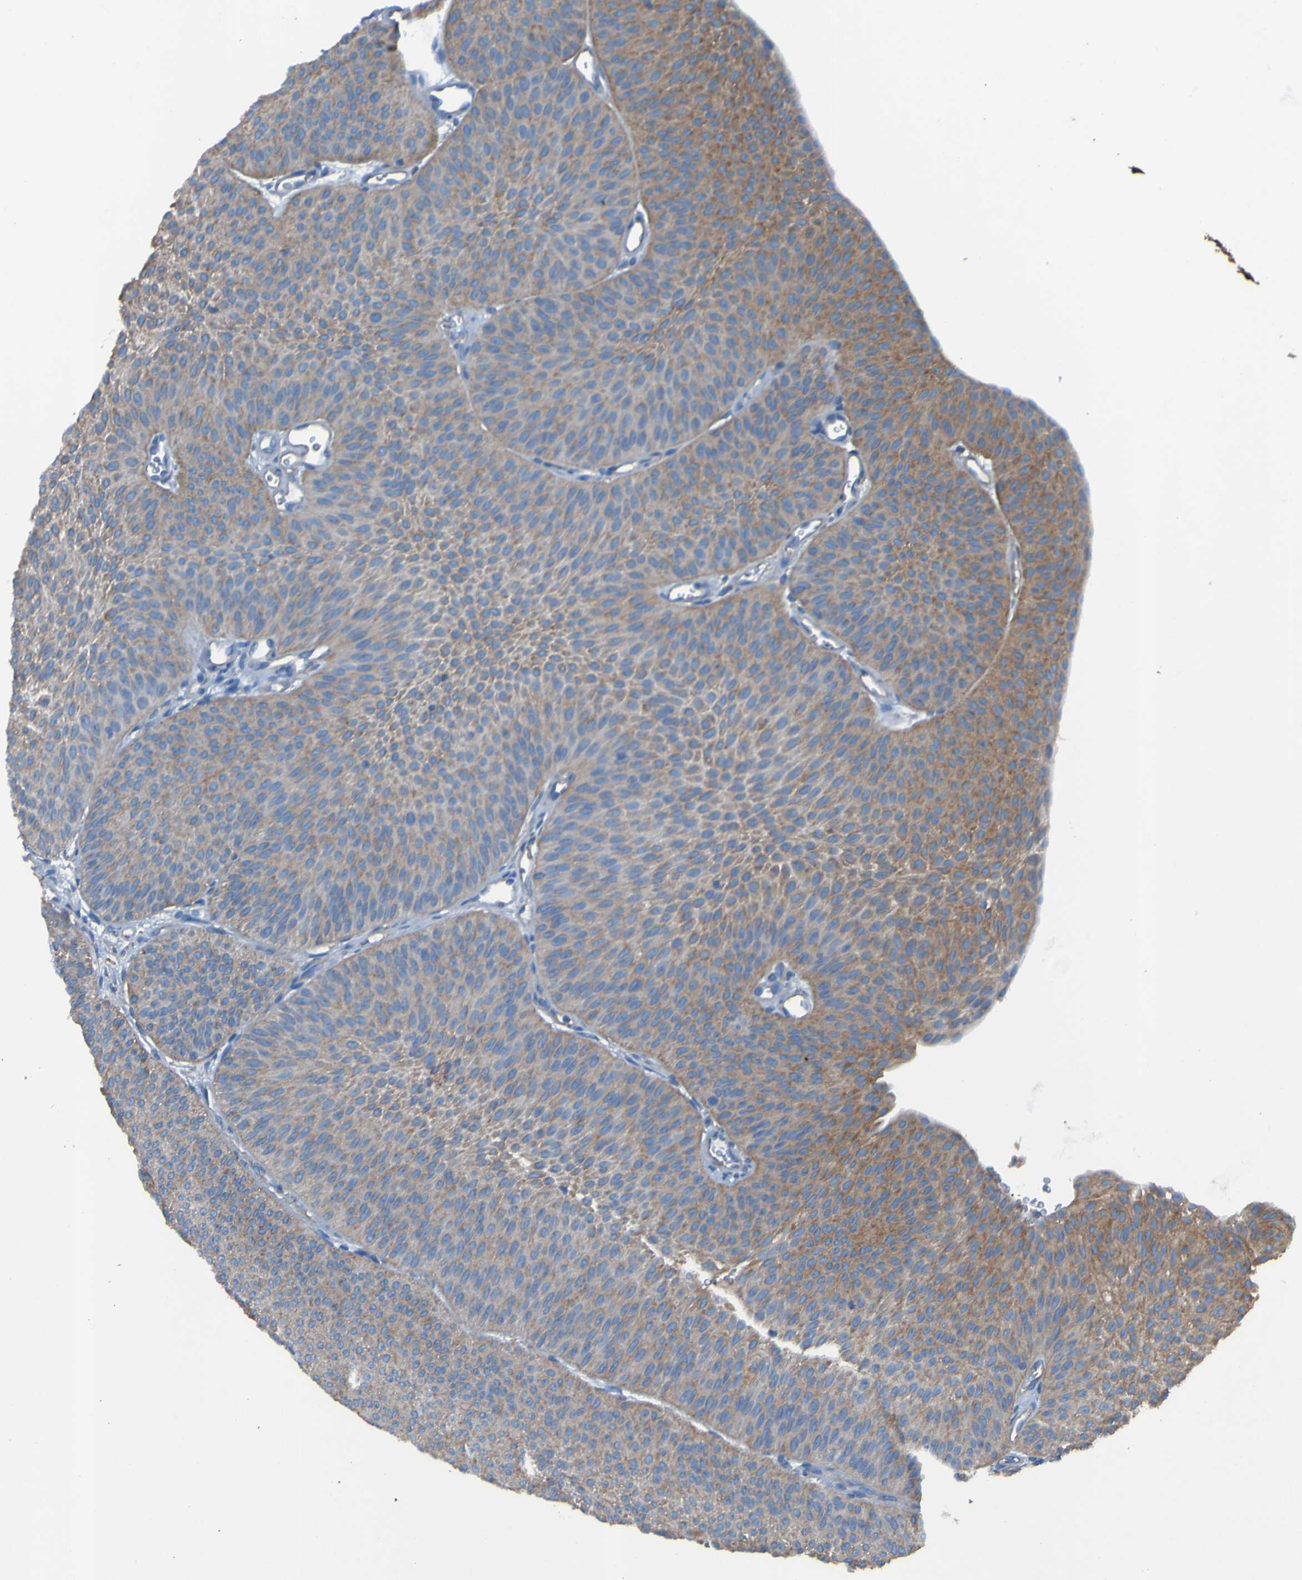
{"staining": {"intensity": "moderate", "quantity": ">75%", "location": "cytoplasmic/membranous"}, "tissue": "urothelial cancer", "cell_type": "Tumor cells", "image_type": "cancer", "snomed": [{"axis": "morphology", "description": "Urothelial carcinoma, Low grade"}, {"axis": "topography", "description": "Urinary bladder"}], "caption": "The immunohistochemical stain labels moderate cytoplasmic/membranous expression in tumor cells of urothelial cancer tissue.", "gene": "RAB5B", "patient": {"sex": "female", "age": 60}}